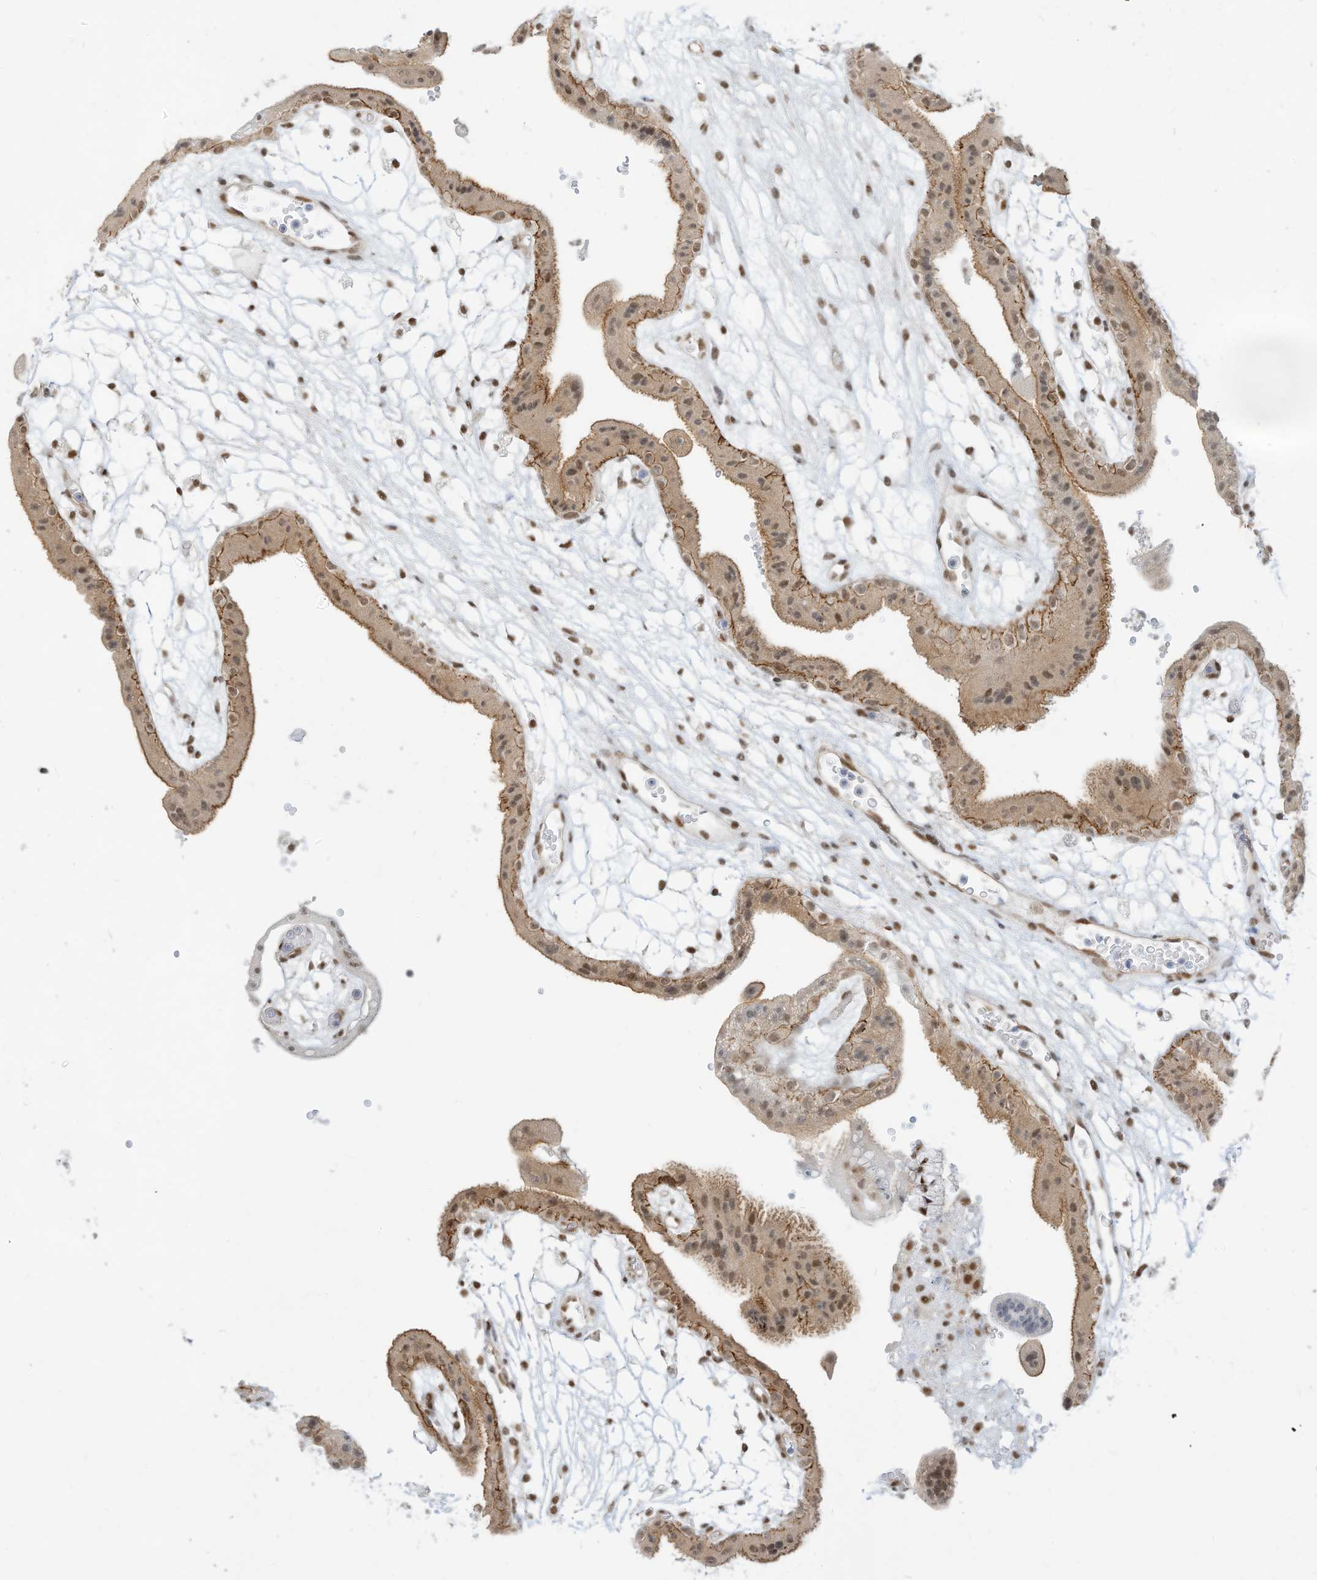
{"staining": {"intensity": "moderate", "quantity": "25%-75%", "location": "nuclear"}, "tissue": "placenta", "cell_type": "Decidual cells", "image_type": "normal", "snomed": [{"axis": "morphology", "description": "Normal tissue, NOS"}, {"axis": "topography", "description": "Placenta"}], "caption": "Approximately 25%-75% of decidual cells in unremarkable human placenta demonstrate moderate nuclear protein positivity as visualized by brown immunohistochemical staining.", "gene": "NHSL1", "patient": {"sex": "female", "age": 18}}